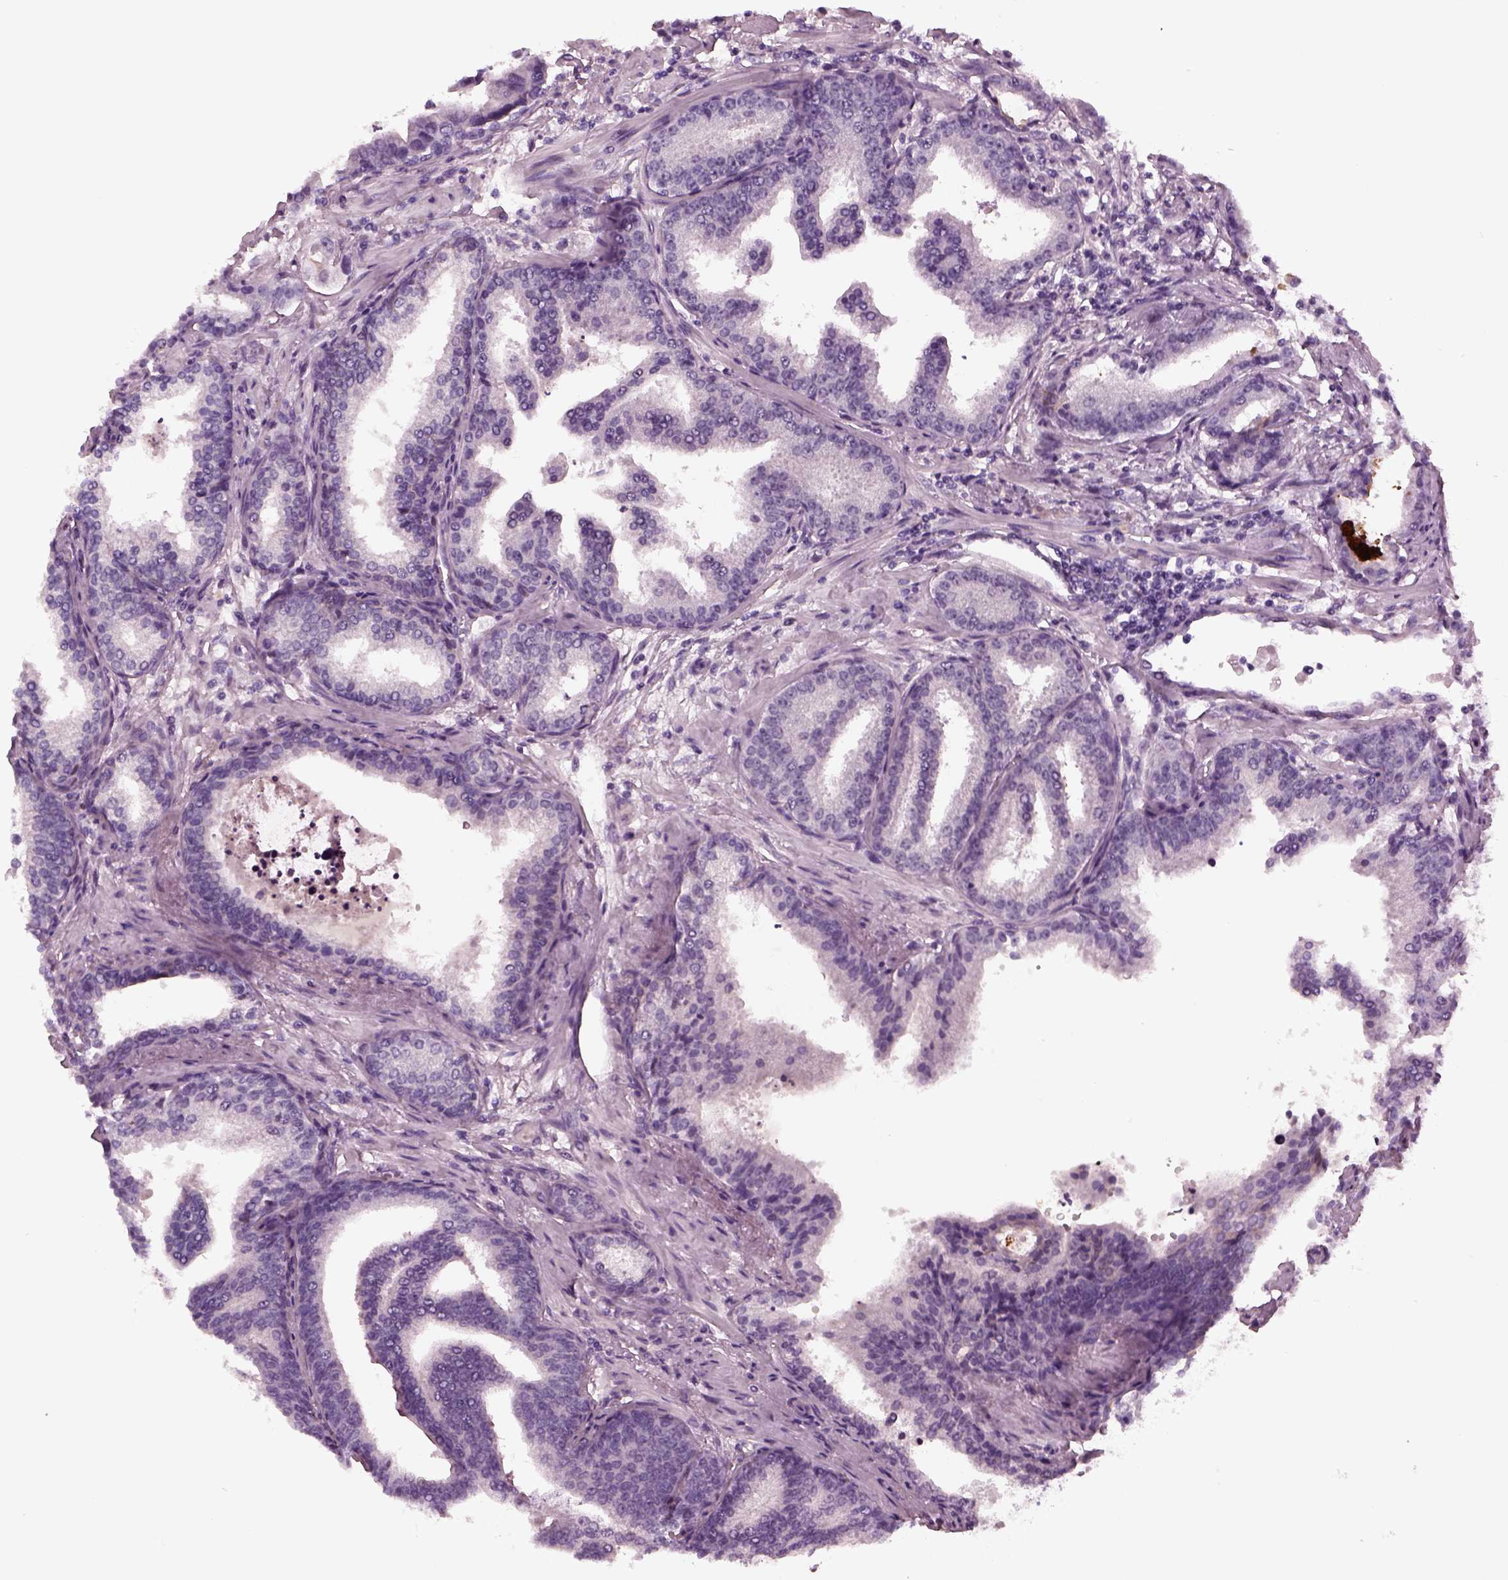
{"staining": {"intensity": "negative", "quantity": "none", "location": "none"}, "tissue": "prostate cancer", "cell_type": "Tumor cells", "image_type": "cancer", "snomed": [{"axis": "morphology", "description": "Adenocarcinoma, NOS"}, {"axis": "topography", "description": "Prostate"}], "caption": "Prostate adenocarcinoma stained for a protein using IHC reveals no expression tumor cells.", "gene": "MIB2", "patient": {"sex": "male", "age": 64}}